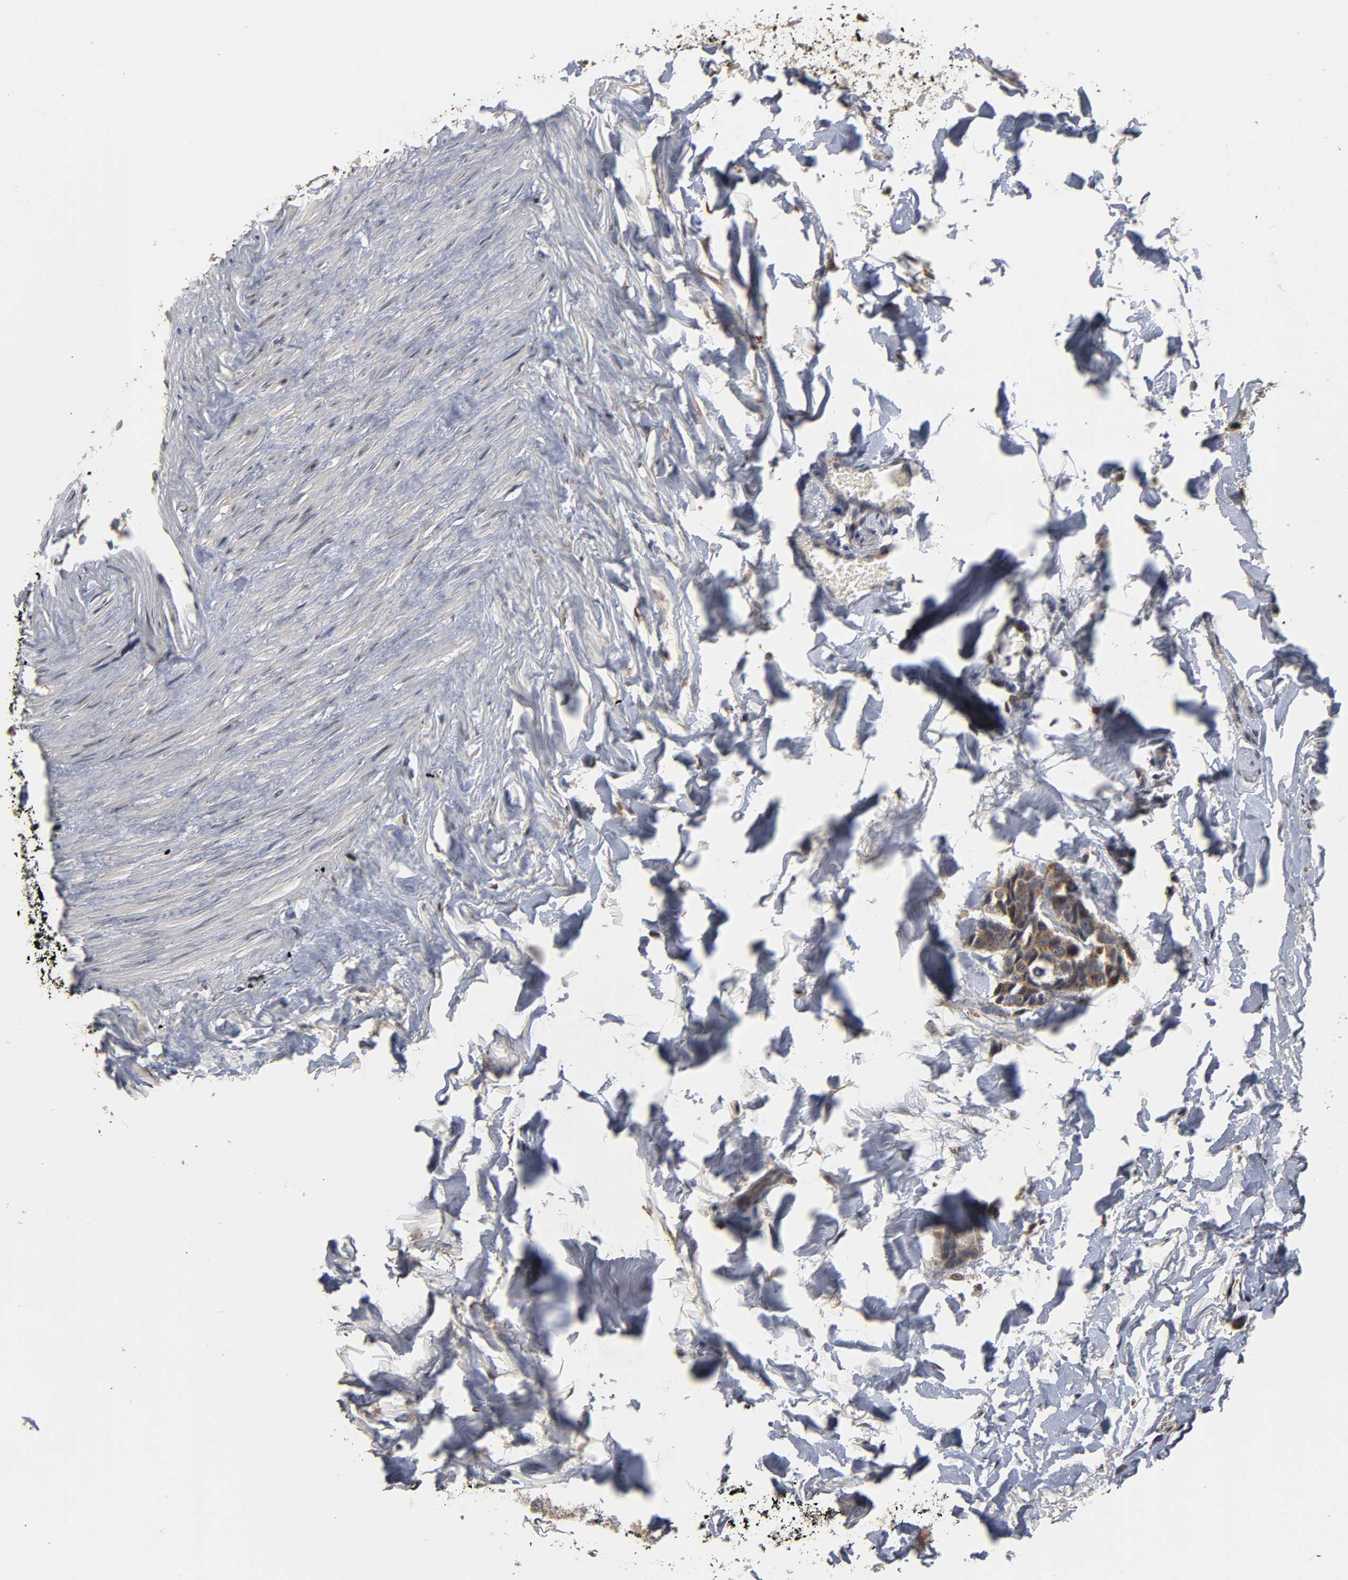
{"staining": {"intensity": "moderate", "quantity": ">75%", "location": "cytoplasmic/membranous"}, "tissue": "breast cancer", "cell_type": "Tumor cells", "image_type": "cancer", "snomed": [{"axis": "morphology", "description": "Duct carcinoma"}, {"axis": "topography", "description": "Breast"}], "caption": "Immunohistochemistry (IHC) (DAB (3,3'-diaminobenzidine)) staining of human breast cancer exhibits moderate cytoplasmic/membranous protein expression in approximately >75% of tumor cells. (brown staining indicates protein expression, while blue staining denotes nuclei).", "gene": "GSTZ1", "patient": {"sex": "female", "age": 80}}